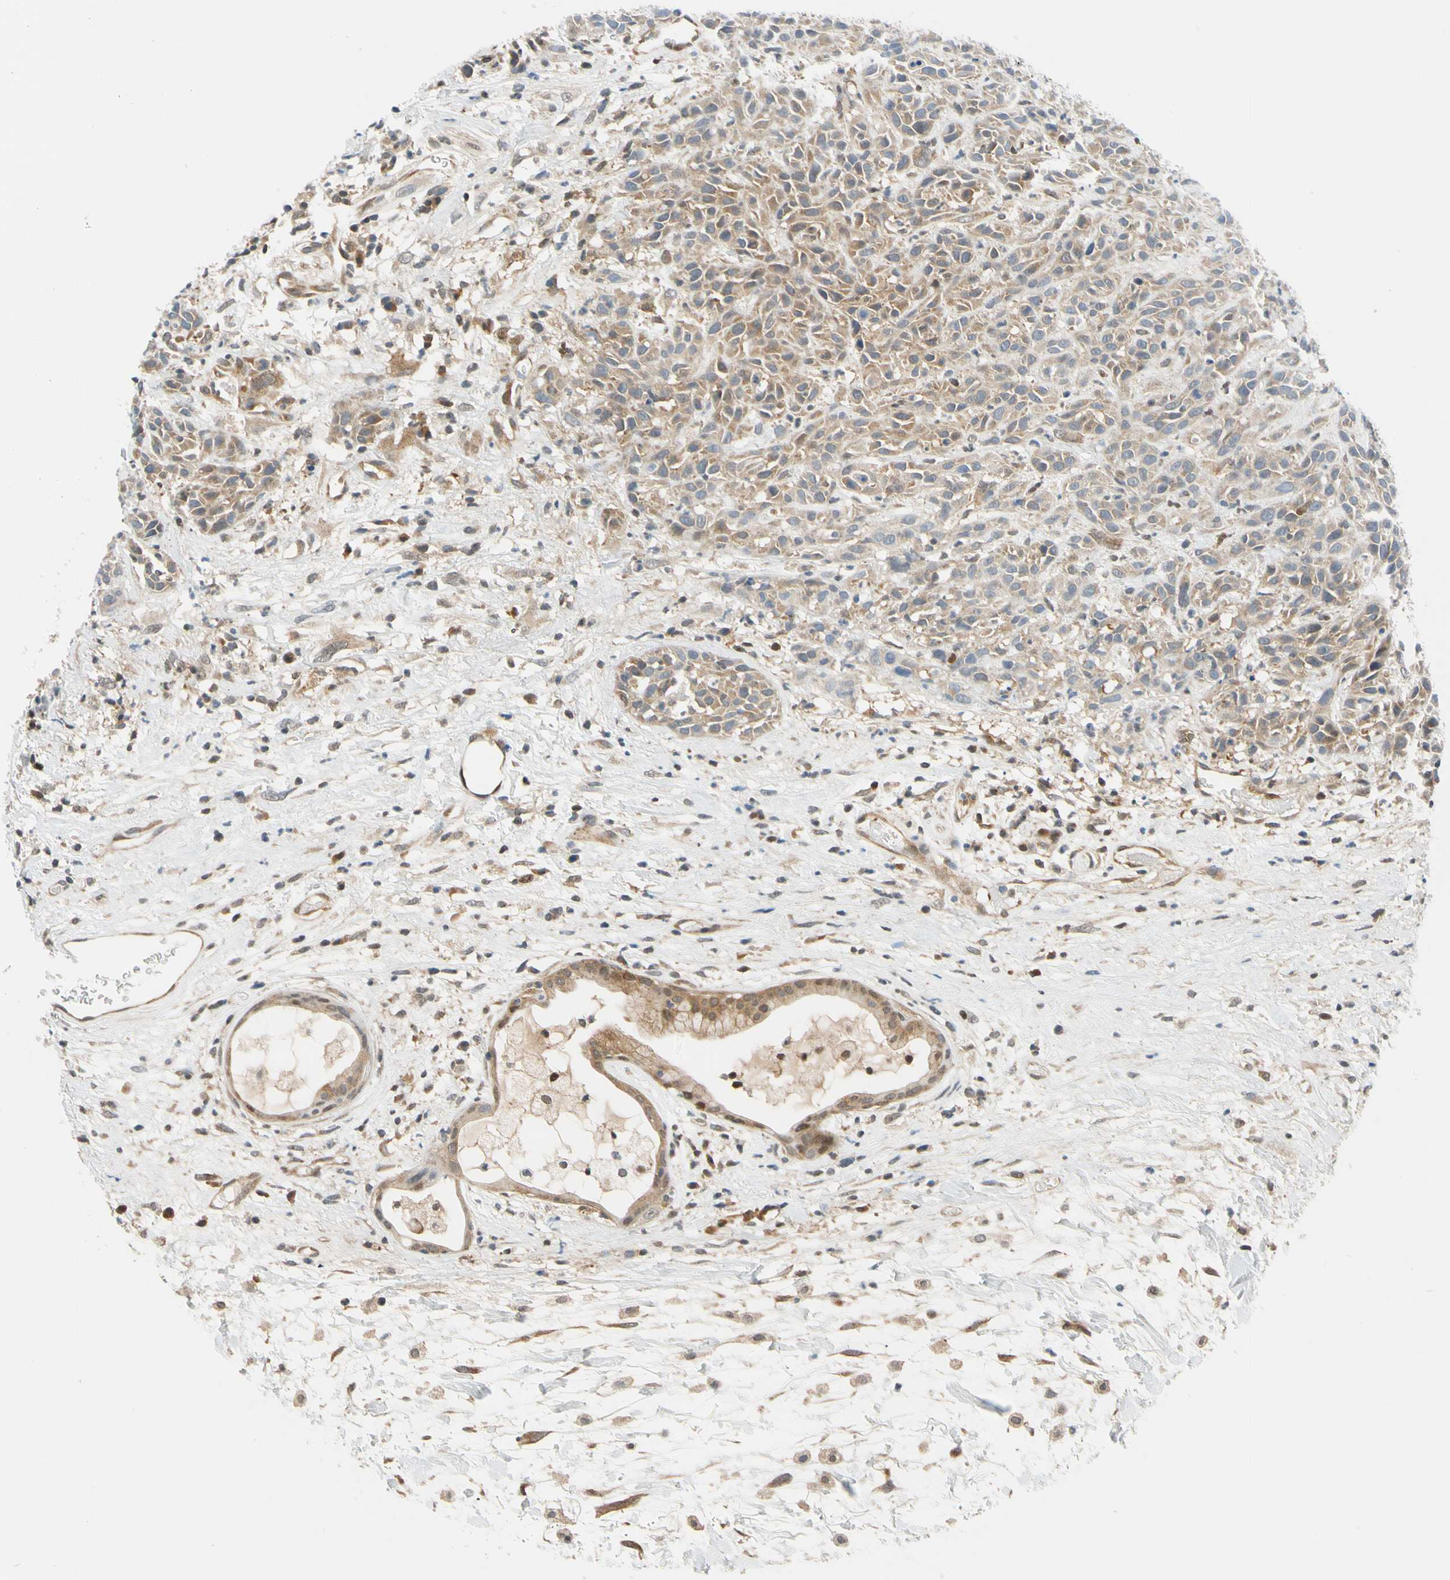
{"staining": {"intensity": "weak", "quantity": ">75%", "location": "cytoplasmic/membranous"}, "tissue": "head and neck cancer", "cell_type": "Tumor cells", "image_type": "cancer", "snomed": [{"axis": "morphology", "description": "Normal tissue, NOS"}, {"axis": "morphology", "description": "Squamous cell carcinoma, NOS"}, {"axis": "topography", "description": "Cartilage tissue"}, {"axis": "topography", "description": "Head-Neck"}], "caption": "Head and neck cancer tissue exhibits weak cytoplasmic/membranous positivity in about >75% of tumor cells, visualized by immunohistochemistry.", "gene": "MAPK9", "patient": {"sex": "male", "age": 62}}